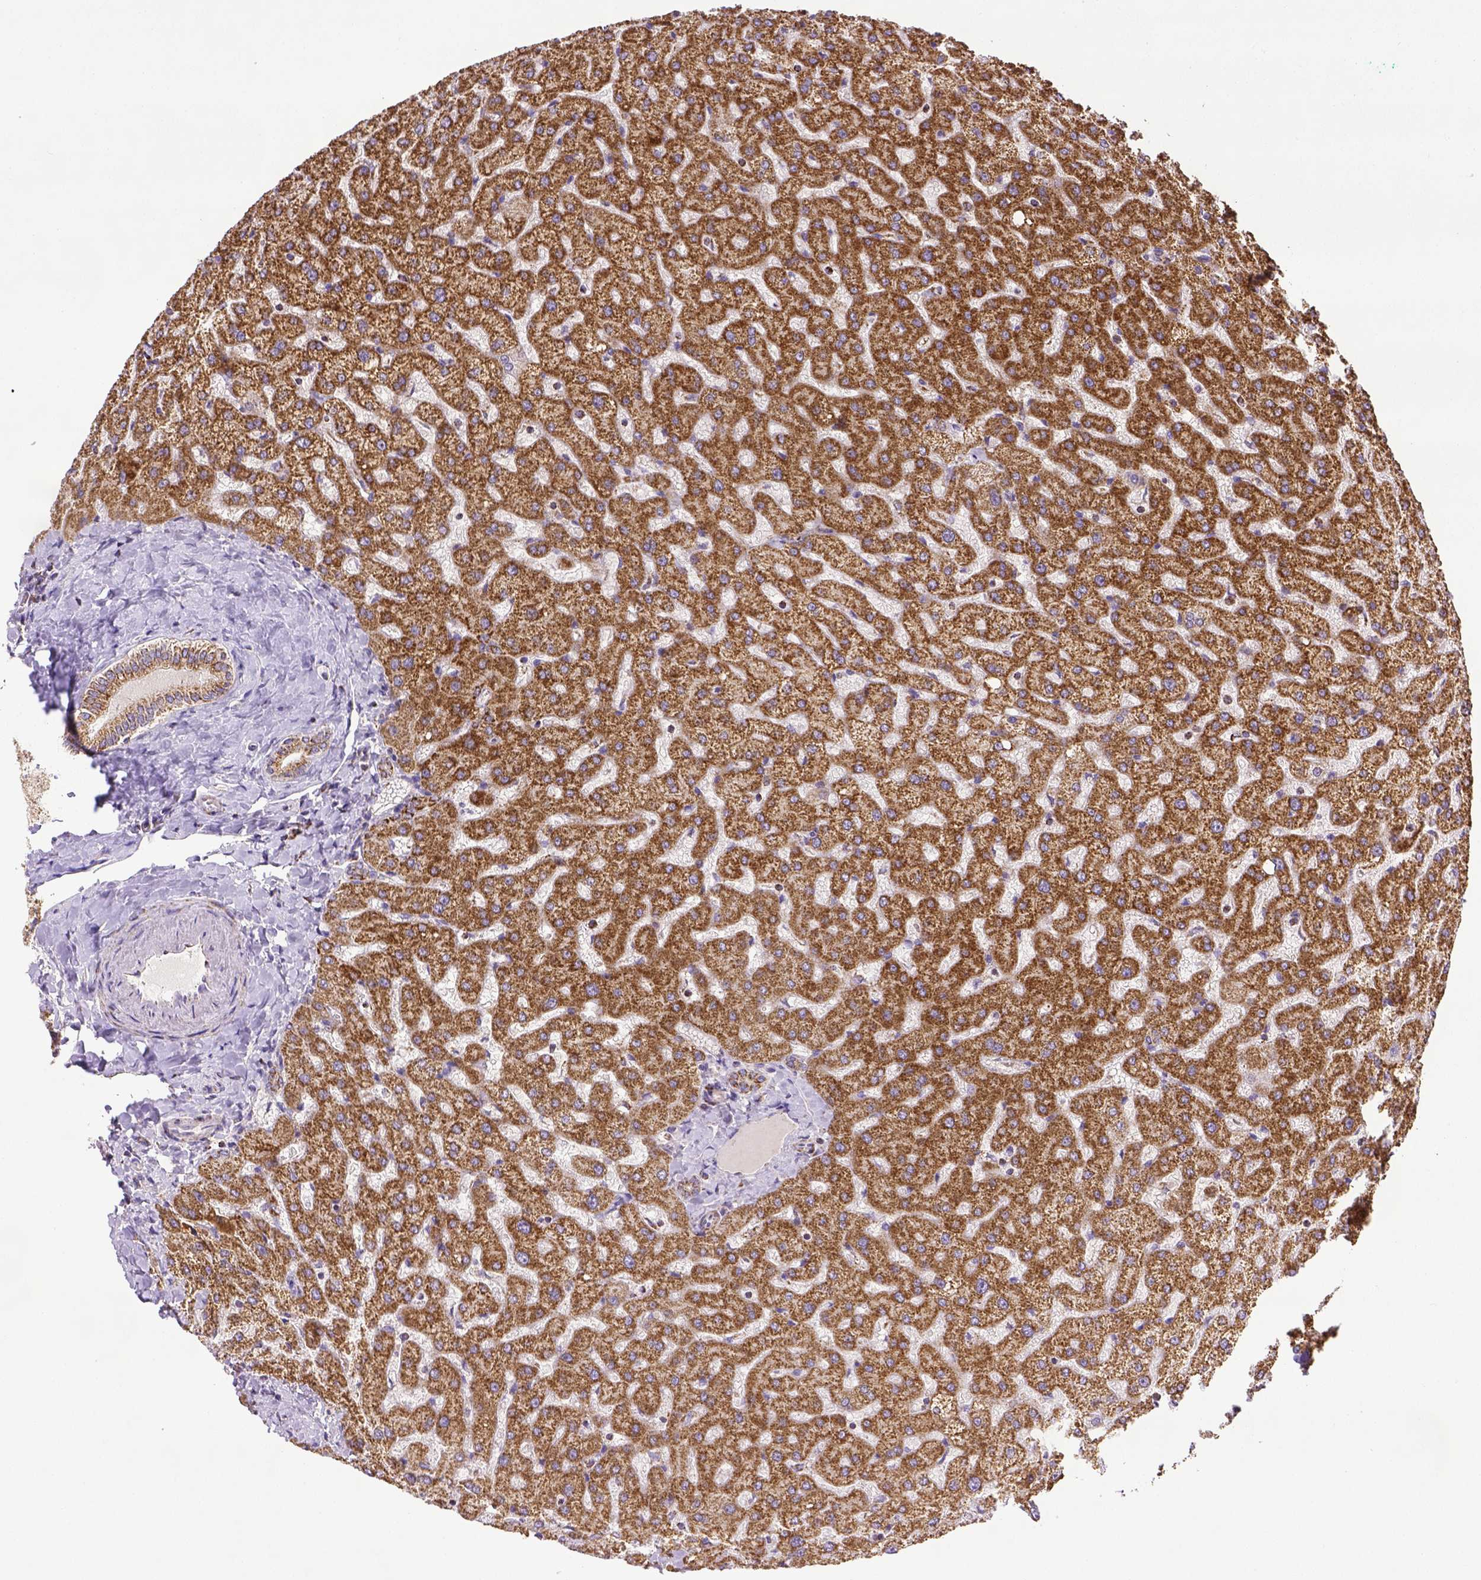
{"staining": {"intensity": "moderate", "quantity": ">75%", "location": "cytoplasmic/membranous"}, "tissue": "liver", "cell_type": "Cholangiocytes", "image_type": "normal", "snomed": [{"axis": "morphology", "description": "Normal tissue, NOS"}, {"axis": "topography", "description": "Liver"}], "caption": "Benign liver was stained to show a protein in brown. There is medium levels of moderate cytoplasmic/membranous expression in approximately >75% of cholangiocytes. The protein is shown in brown color, while the nuclei are stained blue.", "gene": "MT", "patient": {"sex": "female", "age": 50}}